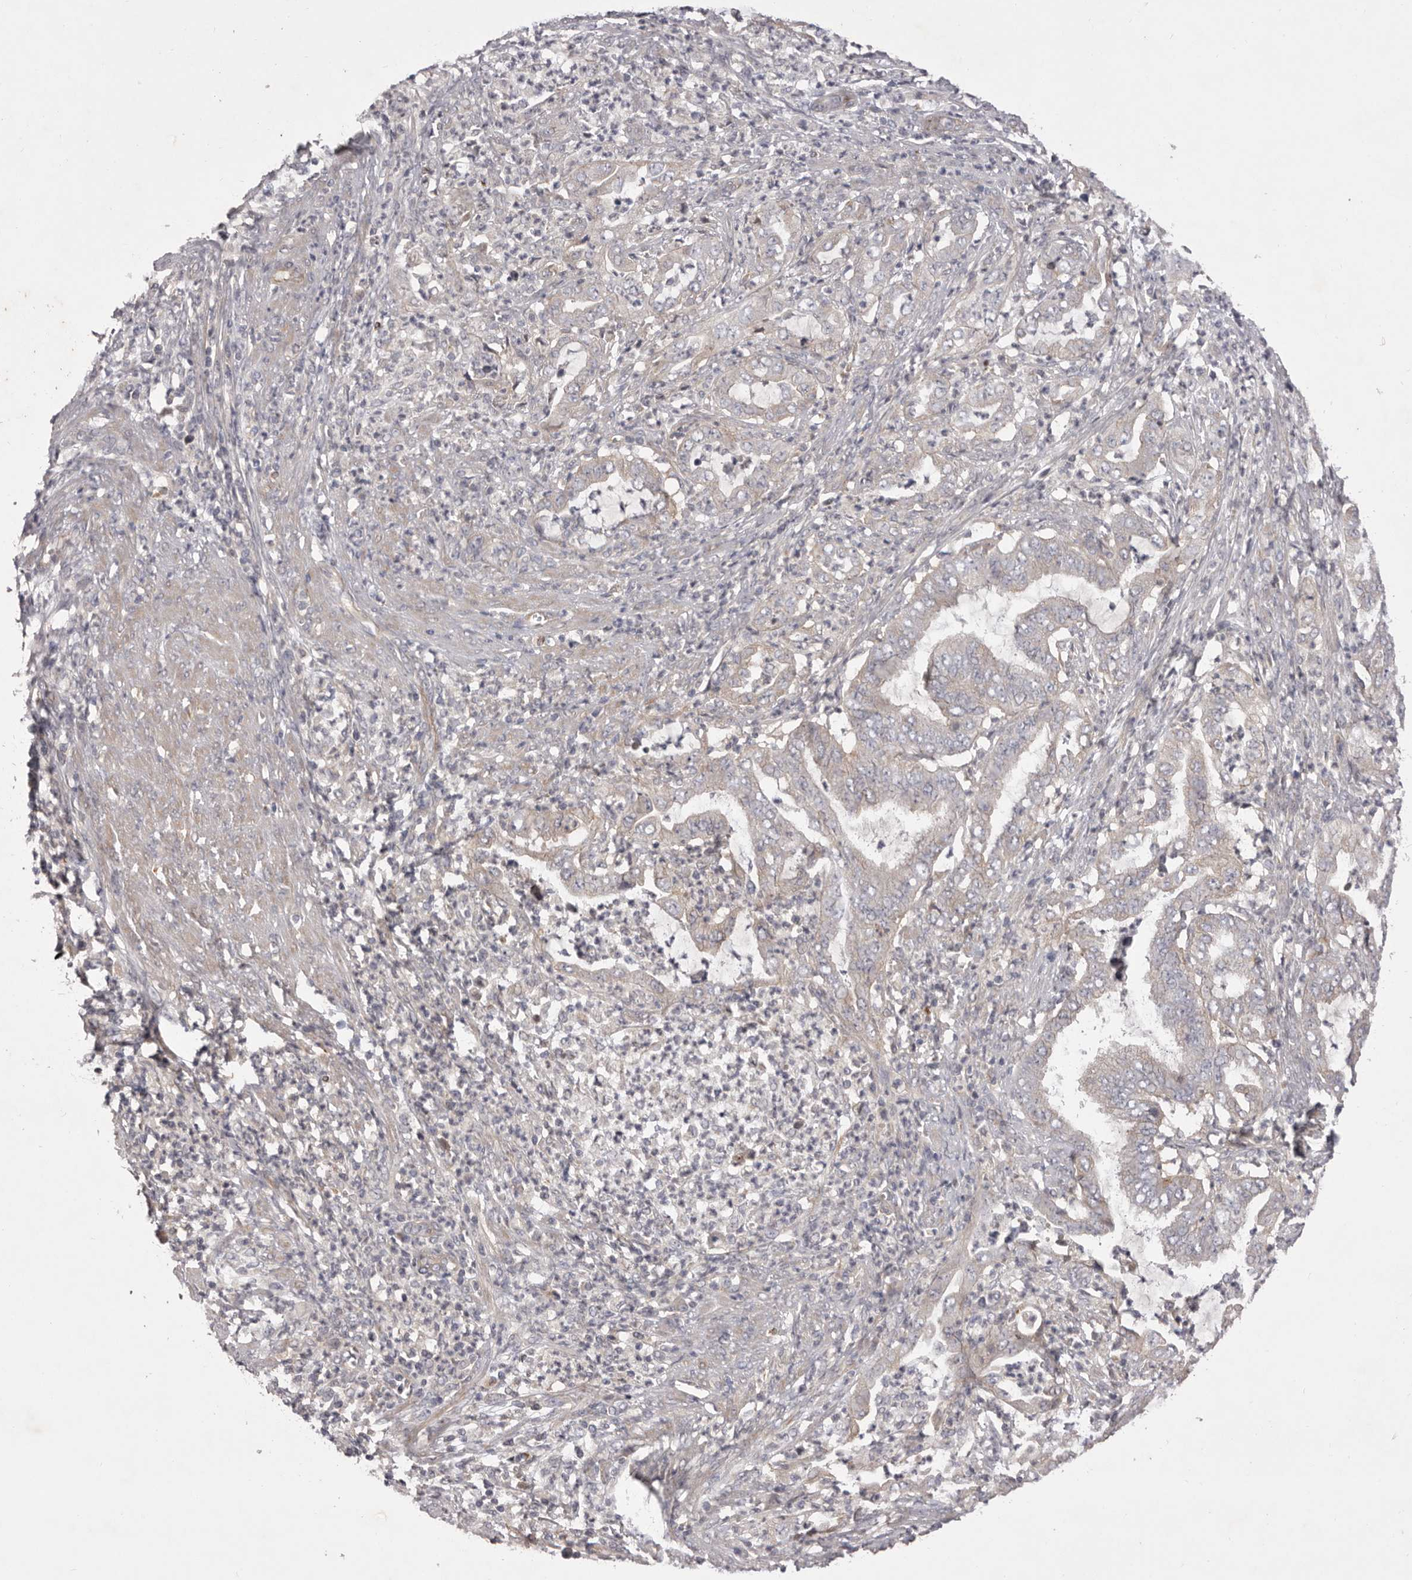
{"staining": {"intensity": "negative", "quantity": "none", "location": "none"}, "tissue": "endometrial cancer", "cell_type": "Tumor cells", "image_type": "cancer", "snomed": [{"axis": "morphology", "description": "Adenocarcinoma, NOS"}, {"axis": "topography", "description": "Endometrium"}], "caption": "Micrograph shows no significant protein expression in tumor cells of endometrial cancer. The staining was performed using DAB to visualize the protein expression in brown, while the nuclei were stained in blue with hematoxylin (Magnification: 20x).", "gene": "PNRC1", "patient": {"sex": "female", "age": 51}}